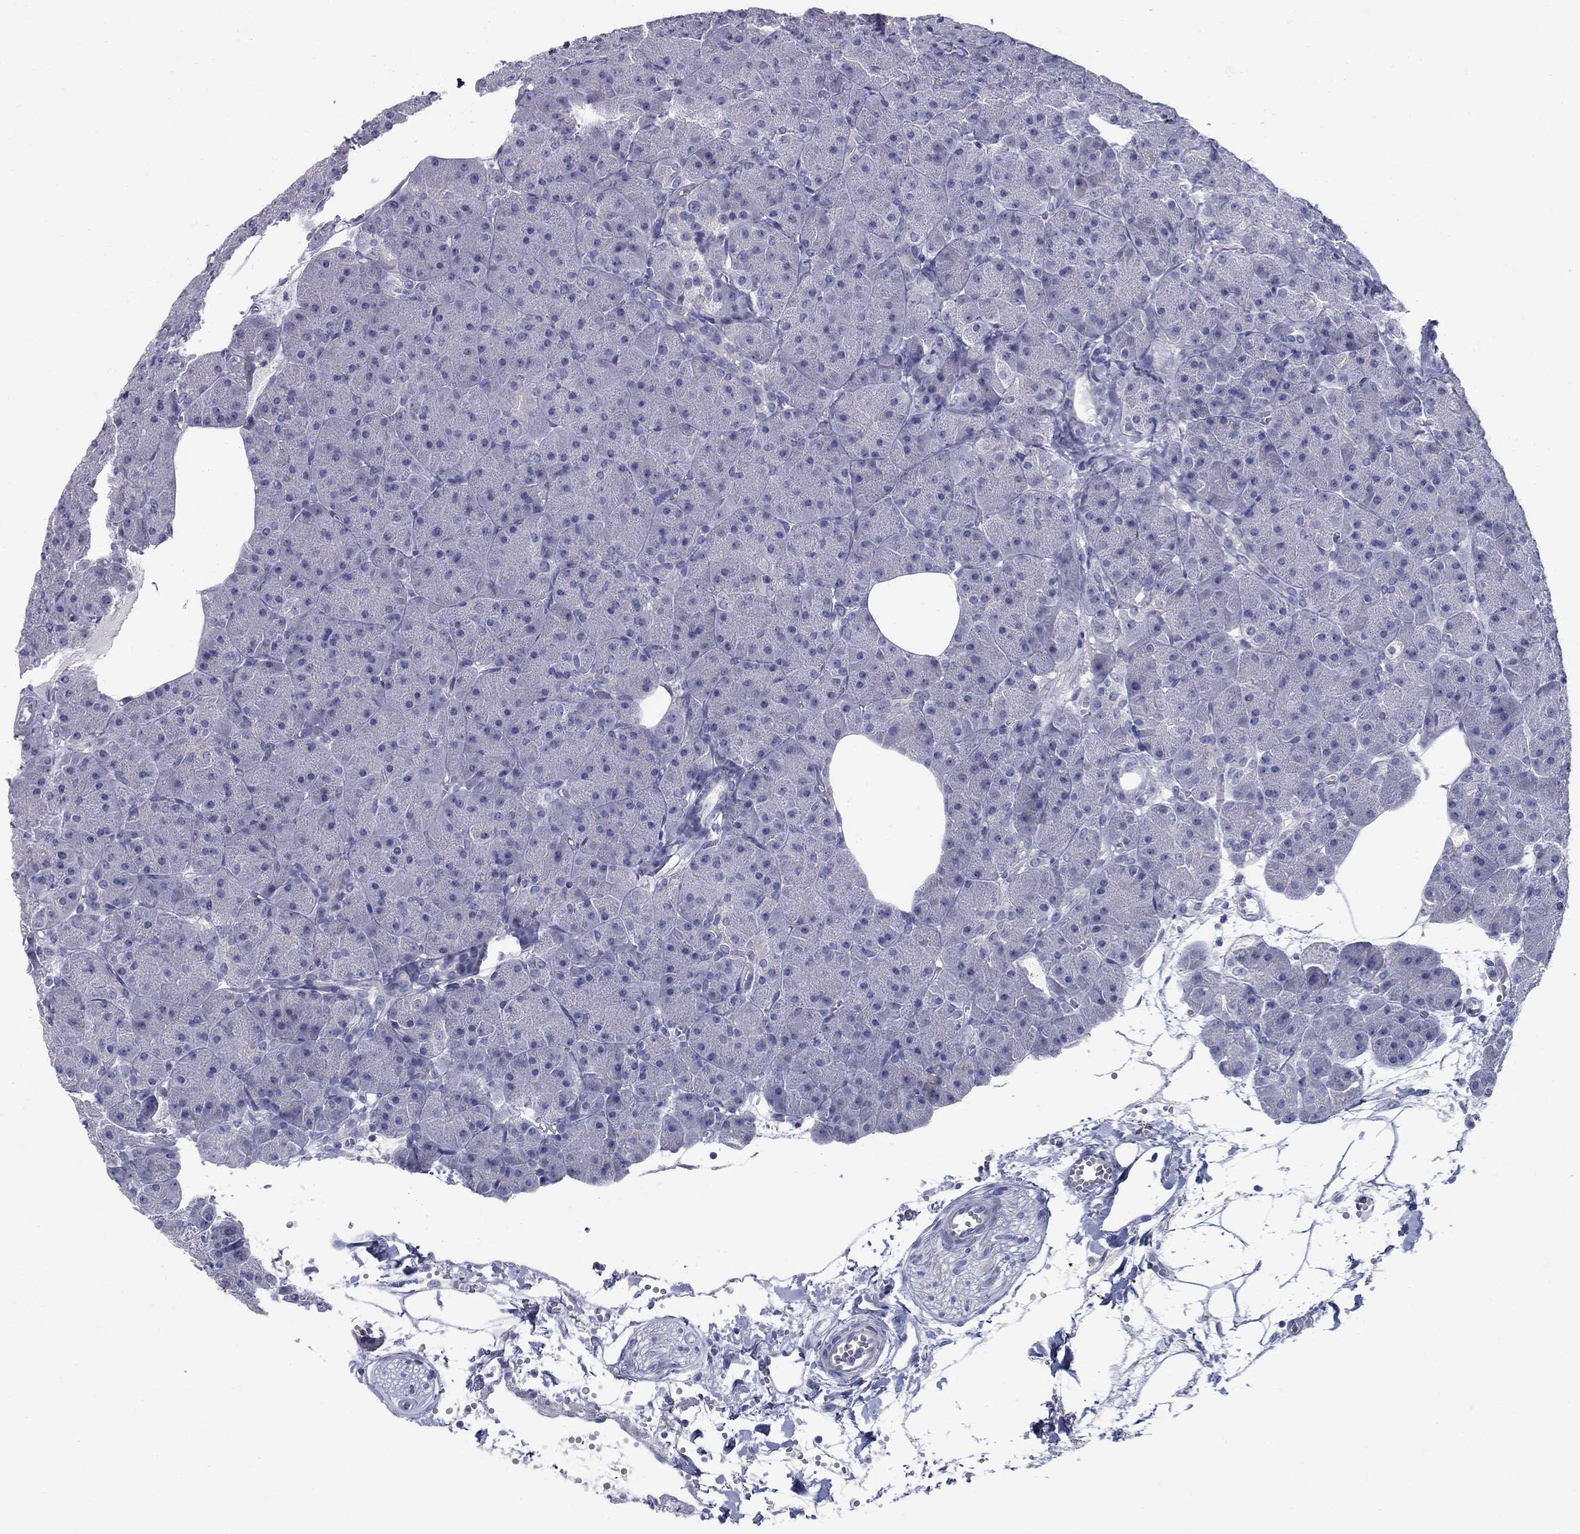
{"staining": {"intensity": "negative", "quantity": "none", "location": "none"}, "tissue": "pancreas", "cell_type": "Exocrine glandular cells", "image_type": "normal", "snomed": [{"axis": "morphology", "description": "Normal tissue, NOS"}, {"axis": "topography", "description": "Pancreas"}], "caption": "This is an IHC photomicrograph of normal human pancreas. There is no staining in exocrine glandular cells.", "gene": "TP53TG5", "patient": {"sex": "male", "age": 61}}